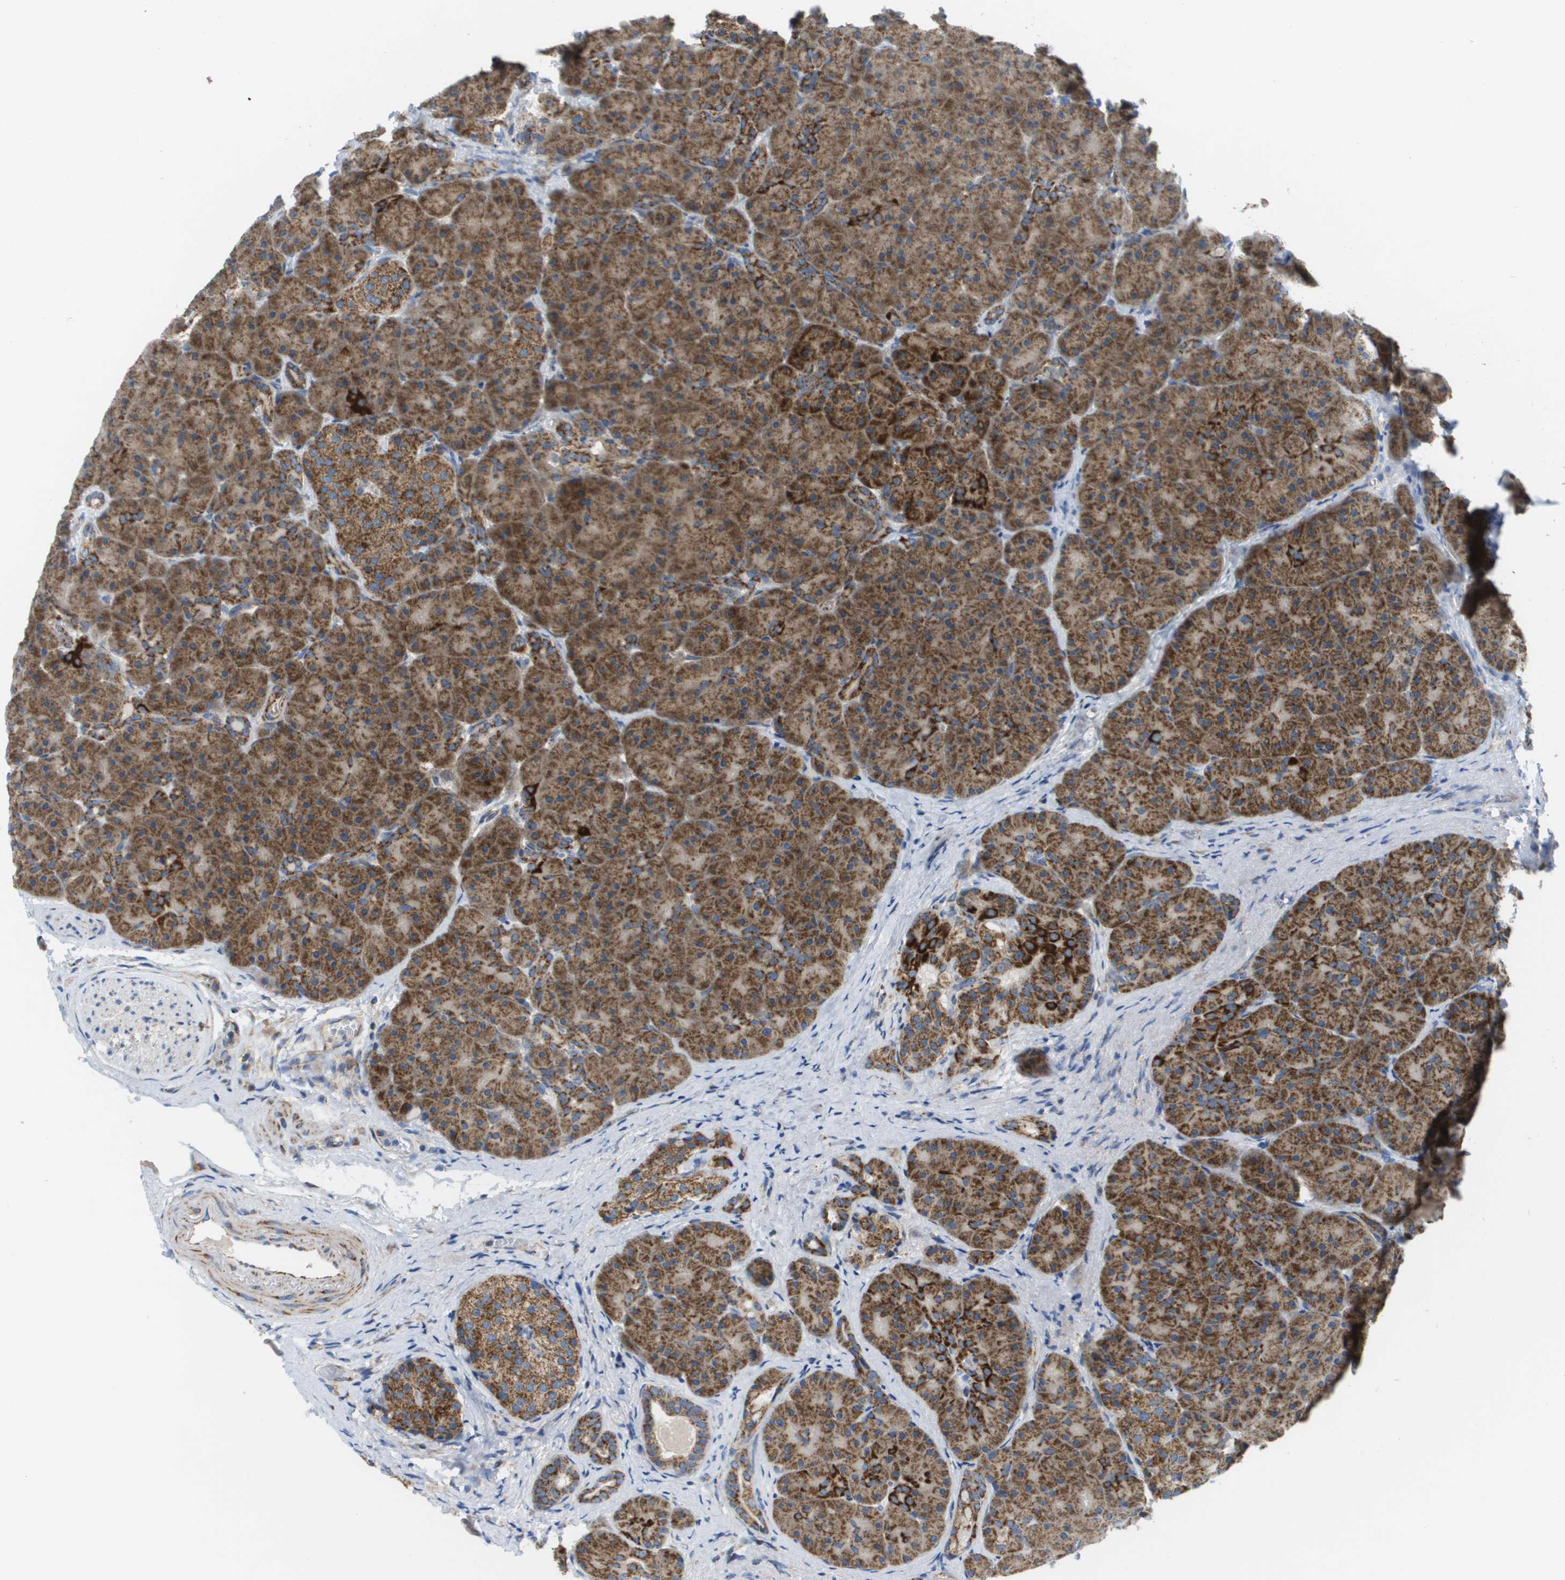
{"staining": {"intensity": "moderate", "quantity": ">75%", "location": "cytoplasmic/membranous"}, "tissue": "pancreas", "cell_type": "Exocrine glandular cells", "image_type": "normal", "snomed": [{"axis": "morphology", "description": "Normal tissue, NOS"}, {"axis": "topography", "description": "Pancreas"}], "caption": "Immunohistochemical staining of unremarkable pancreas displays medium levels of moderate cytoplasmic/membranous staining in approximately >75% of exocrine glandular cells.", "gene": "FIS1", "patient": {"sex": "male", "age": 66}}